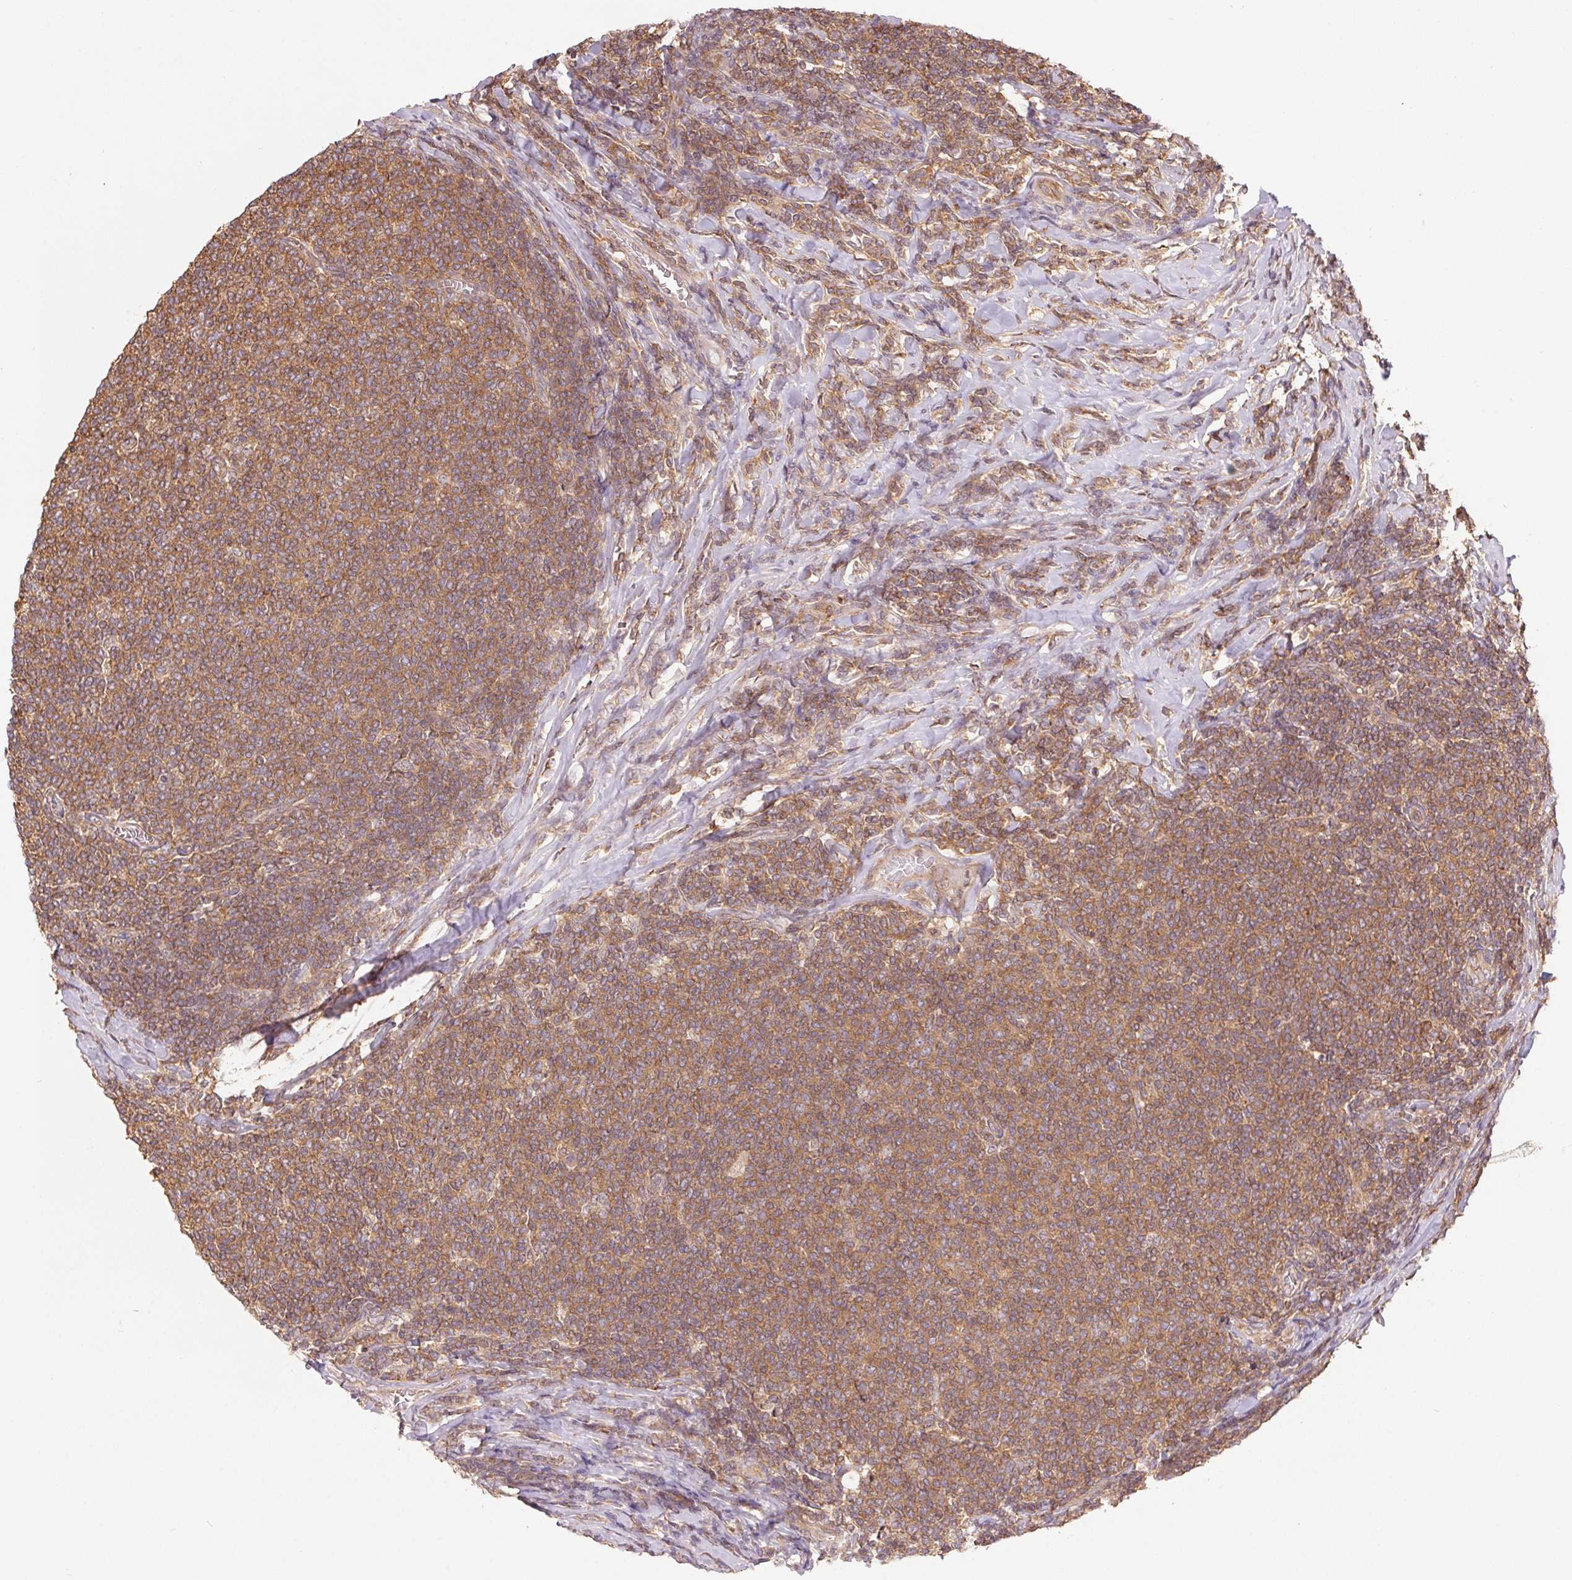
{"staining": {"intensity": "moderate", "quantity": ">75%", "location": "cytoplasmic/membranous"}, "tissue": "lymphoma", "cell_type": "Tumor cells", "image_type": "cancer", "snomed": [{"axis": "morphology", "description": "Malignant lymphoma, non-Hodgkin's type, Low grade"}, {"axis": "topography", "description": "Lymph node"}], "caption": "Low-grade malignant lymphoma, non-Hodgkin's type stained for a protein (brown) reveals moderate cytoplasmic/membranous positive positivity in approximately >75% of tumor cells.", "gene": "TUBA3D", "patient": {"sex": "male", "age": 52}}